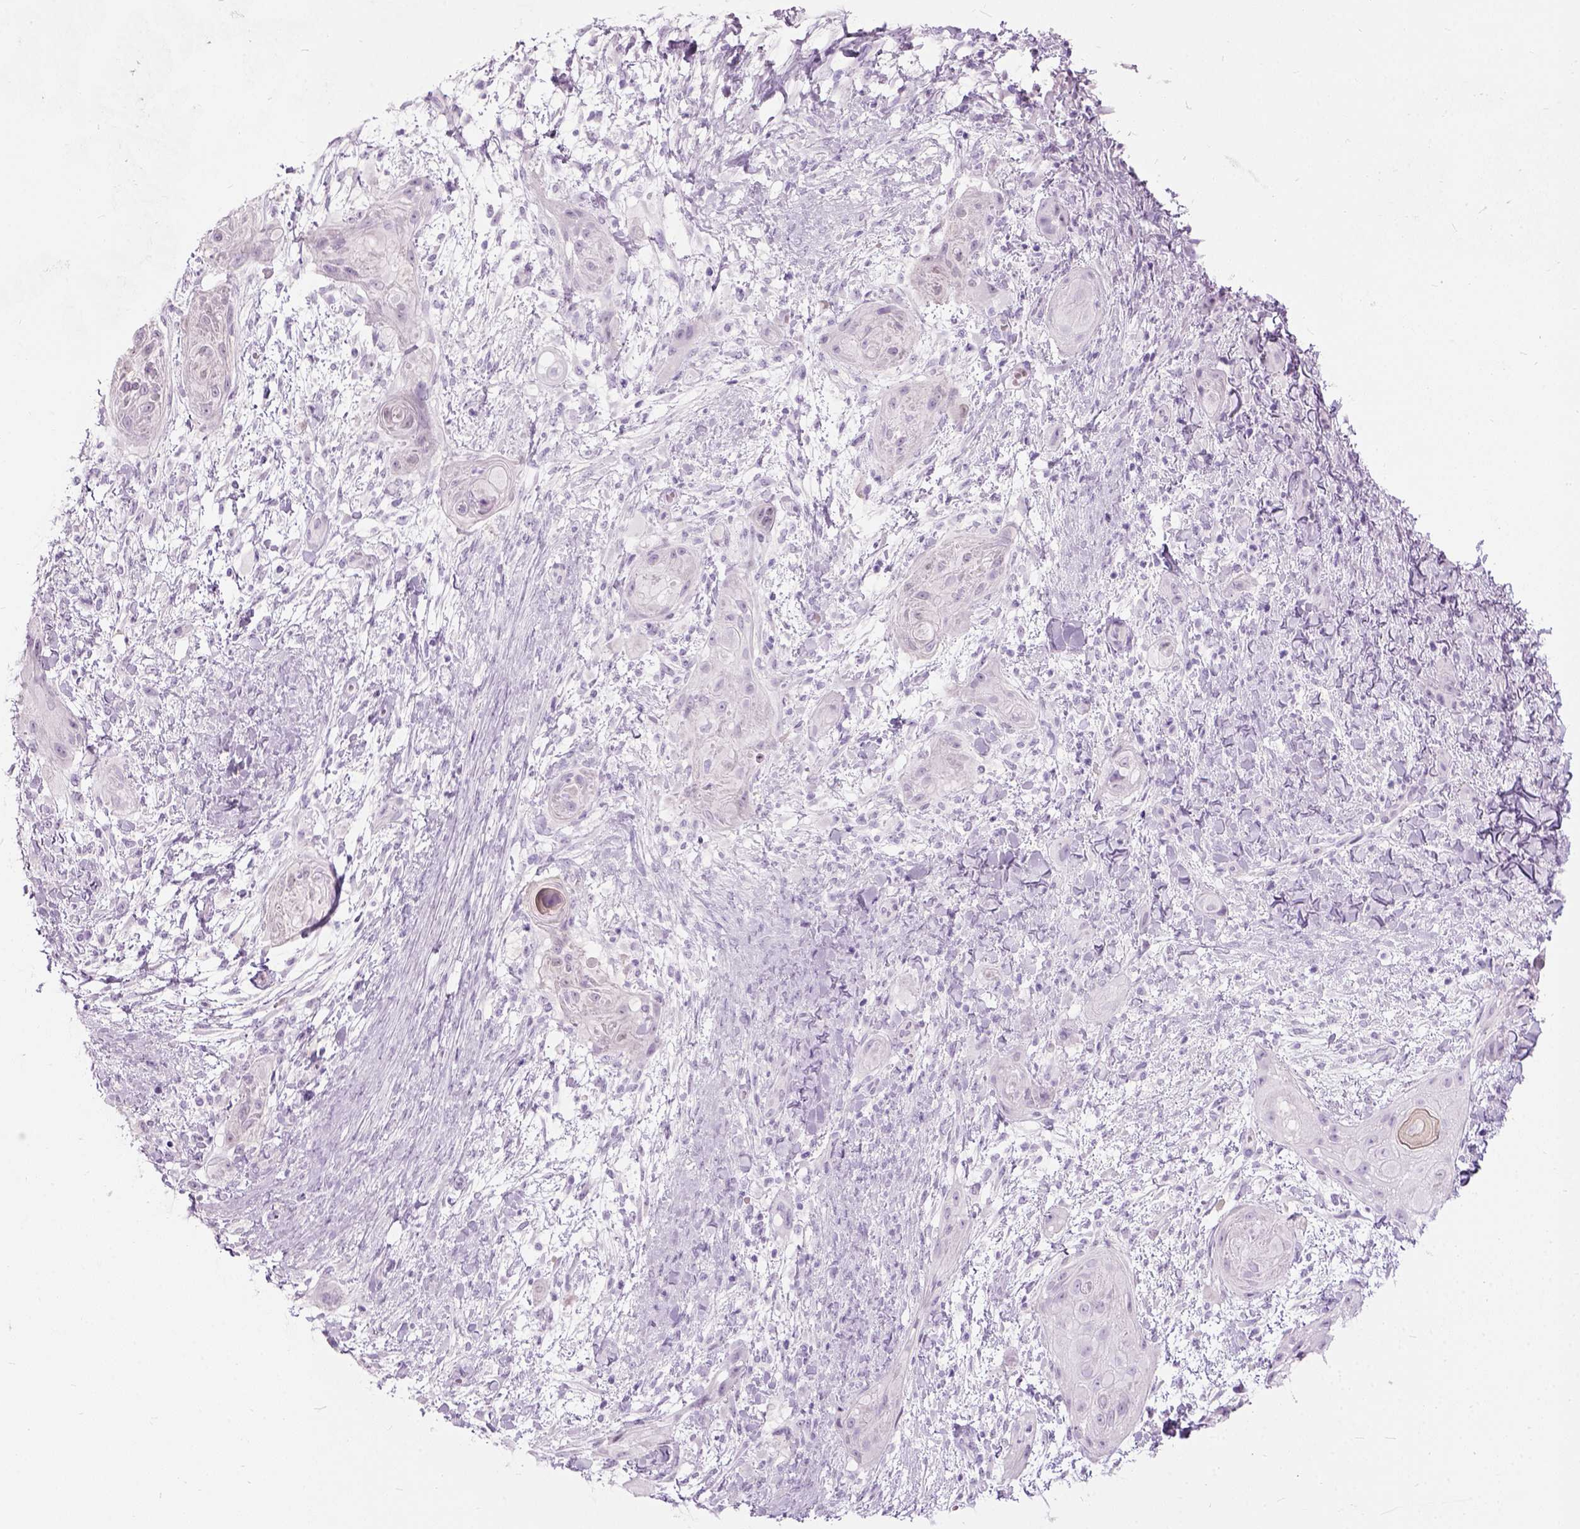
{"staining": {"intensity": "negative", "quantity": "none", "location": "none"}, "tissue": "skin cancer", "cell_type": "Tumor cells", "image_type": "cancer", "snomed": [{"axis": "morphology", "description": "Squamous cell carcinoma, NOS"}, {"axis": "topography", "description": "Skin"}], "caption": "DAB immunohistochemical staining of skin cancer displays no significant staining in tumor cells.", "gene": "AXDND1", "patient": {"sex": "male", "age": 62}}